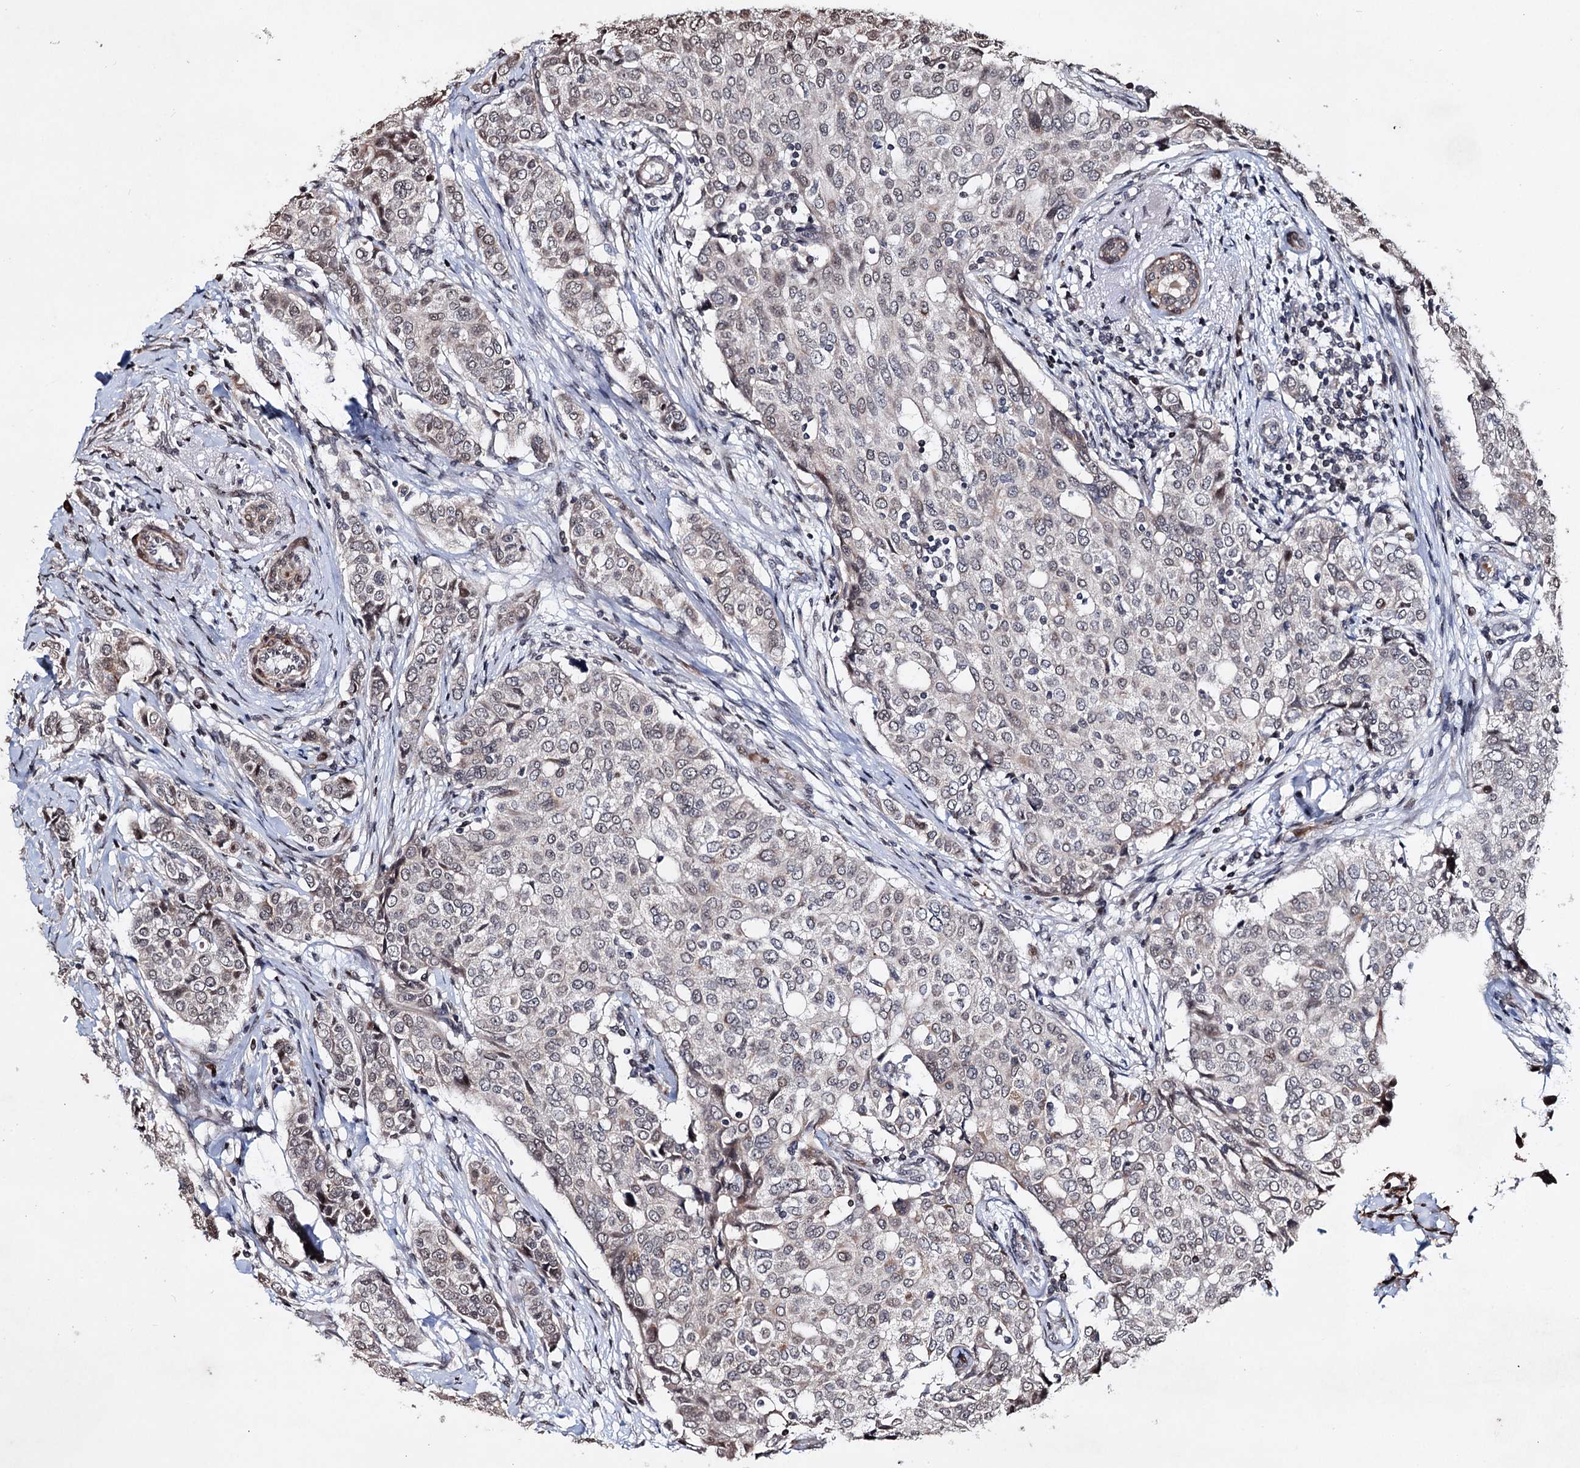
{"staining": {"intensity": "weak", "quantity": "<25%", "location": "cytoplasmic/membranous,nuclear"}, "tissue": "breast cancer", "cell_type": "Tumor cells", "image_type": "cancer", "snomed": [{"axis": "morphology", "description": "Lobular carcinoma"}, {"axis": "topography", "description": "Breast"}], "caption": "IHC image of neoplastic tissue: human breast cancer stained with DAB demonstrates no significant protein positivity in tumor cells.", "gene": "EYA4", "patient": {"sex": "female", "age": 51}}